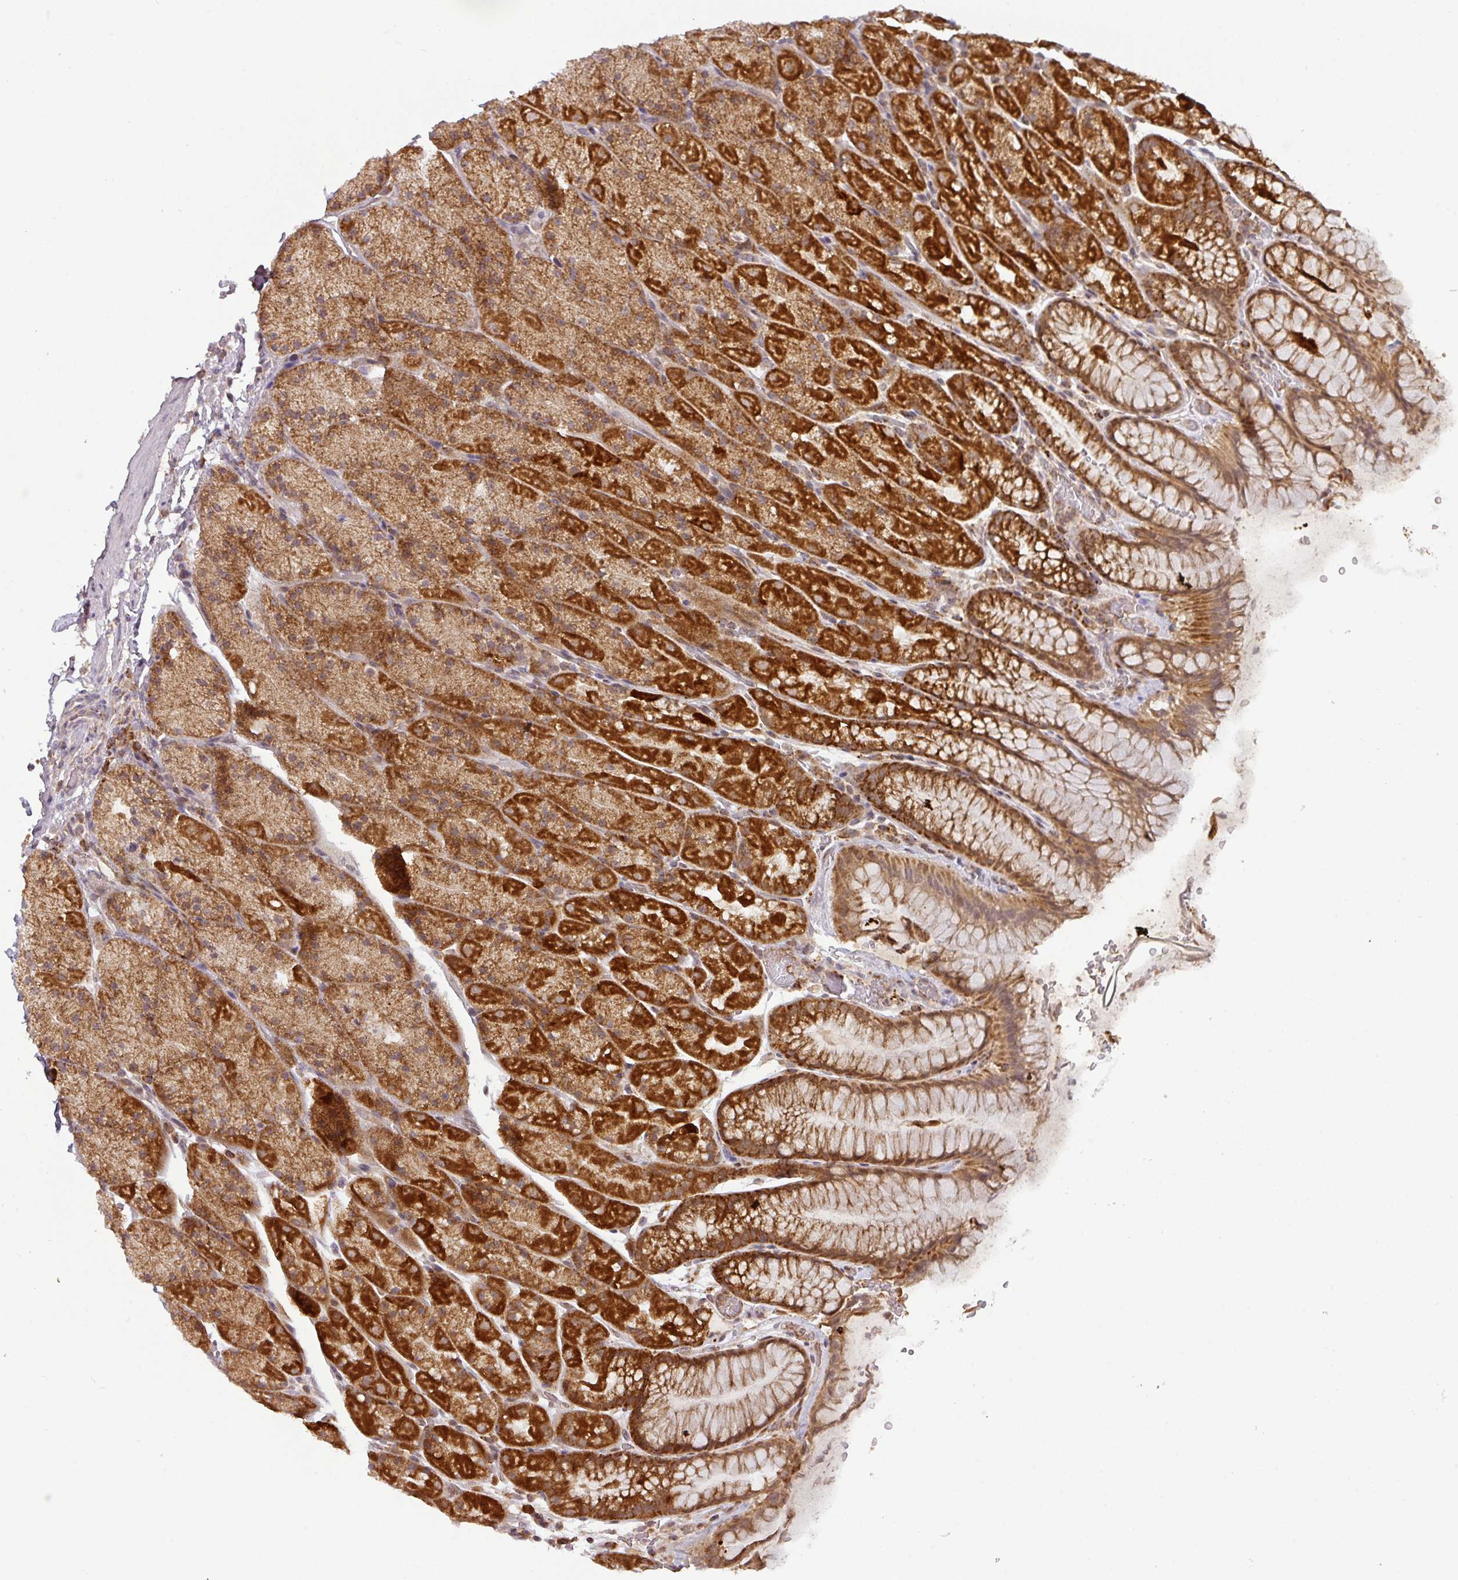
{"staining": {"intensity": "strong", "quantity": ">75%", "location": "cytoplasmic/membranous"}, "tissue": "stomach", "cell_type": "Glandular cells", "image_type": "normal", "snomed": [{"axis": "morphology", "description": "Normal tissue, NOS"}, {"axis": "topography", "description": "Stomach, upper"}, {"axis": "topography", "description": "Stomach, lower"}], "caption": "An immunohistochemistry image of normal tissue is shown. Protein staining in brown highlights strong cytoplasmic/membranous positivity in stomach within glandular cells. Immunohistochemistry stains the protein in brown and the nuclei are stained blue.", "gene": "MRPS16", "patient": {"sex": "male", "age": 67}}